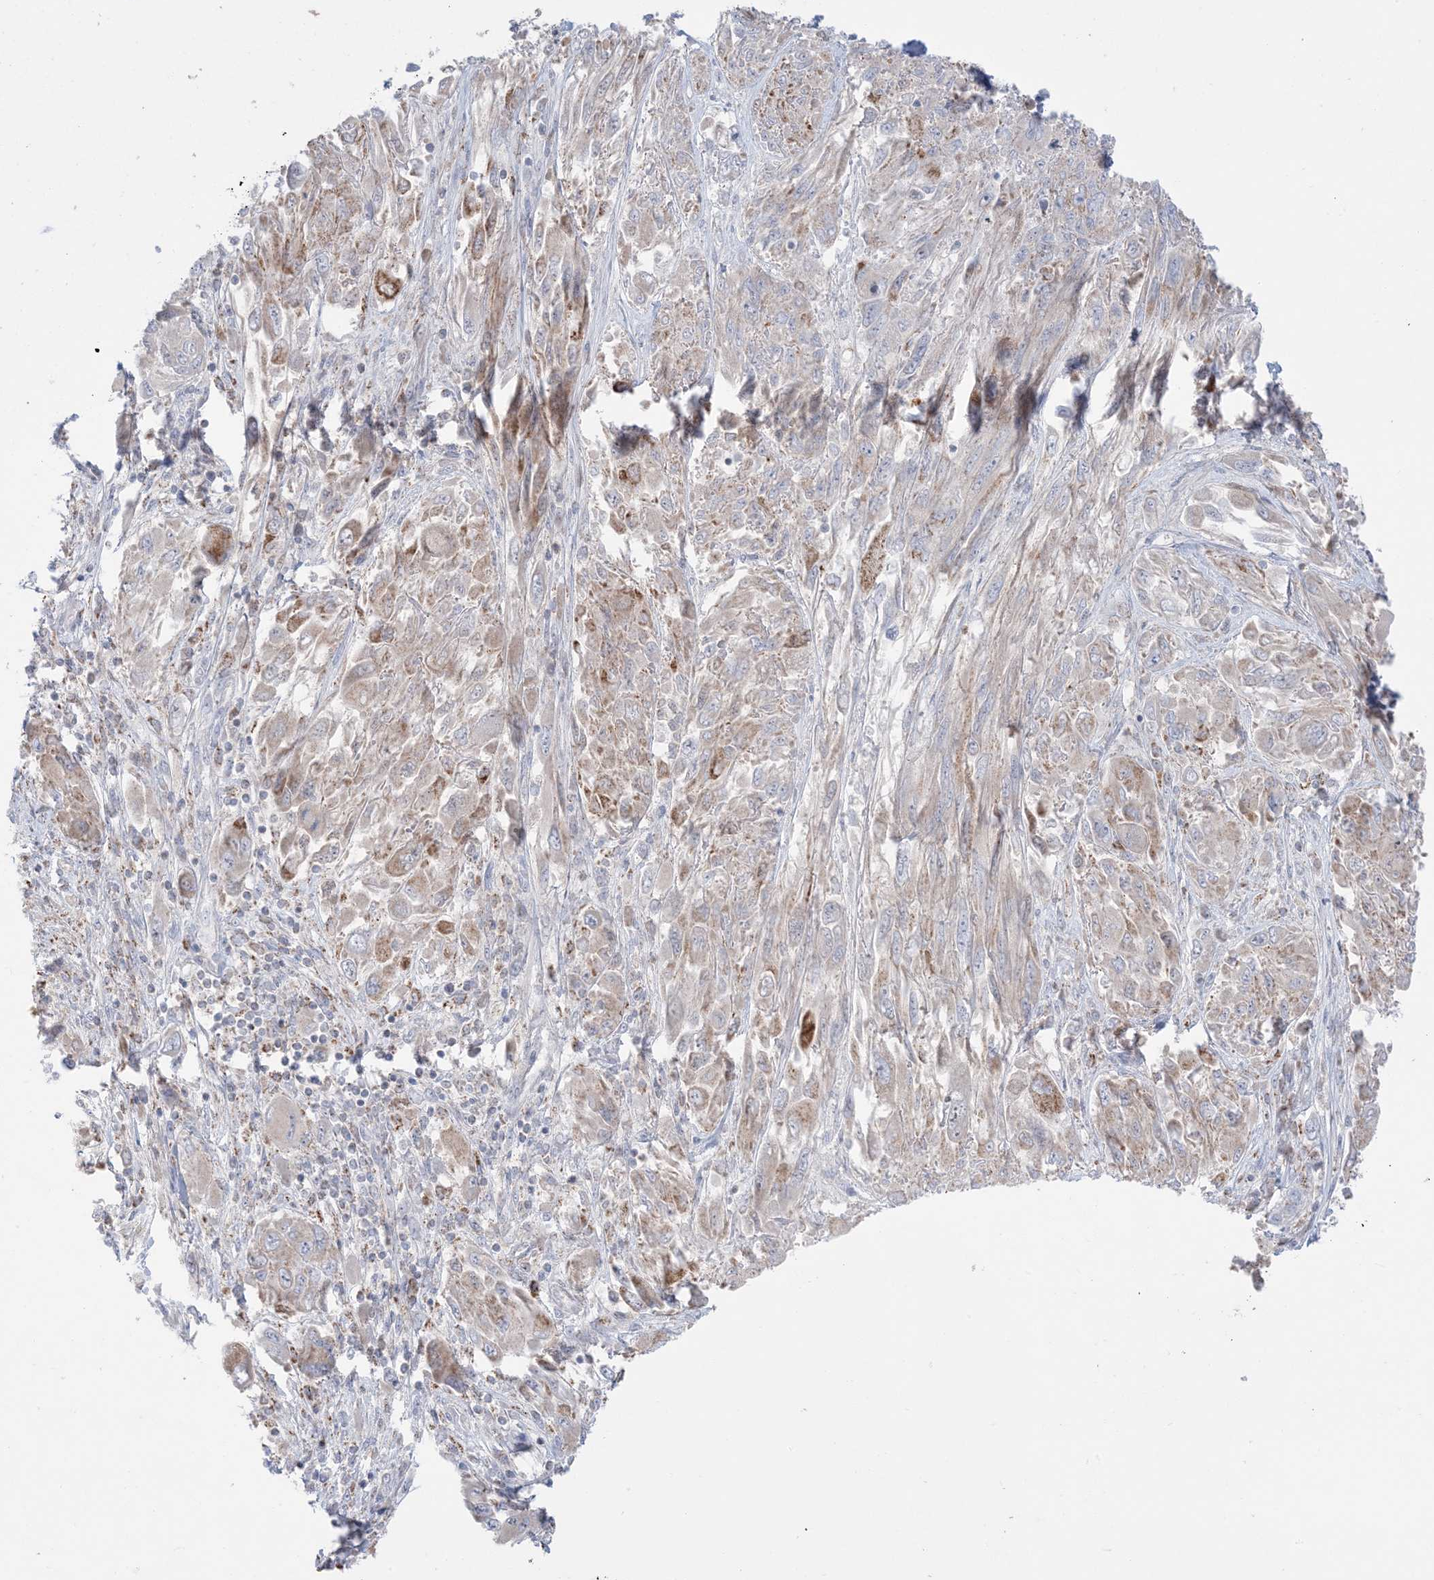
{"staining": {"intensity": "weak", "quantity": ">75%", "location": "cytoplasmic/membranous"}, "tissue": "melanoma", "cell_type": "Tumor cells", "image_type": "cancer", "snomed": [{"axis": "morphology", "description": "Malignant melanoma, NOS"}, {"axis": "topography", "description": "Skin"}], "caption": "Protein expression analysis of human melanoma reveals weak cytoplasmic/membranous expression in about >75% of tumor cells.", "gene": "KCTD6", "patient": {"sex": "female", "age": 91}}